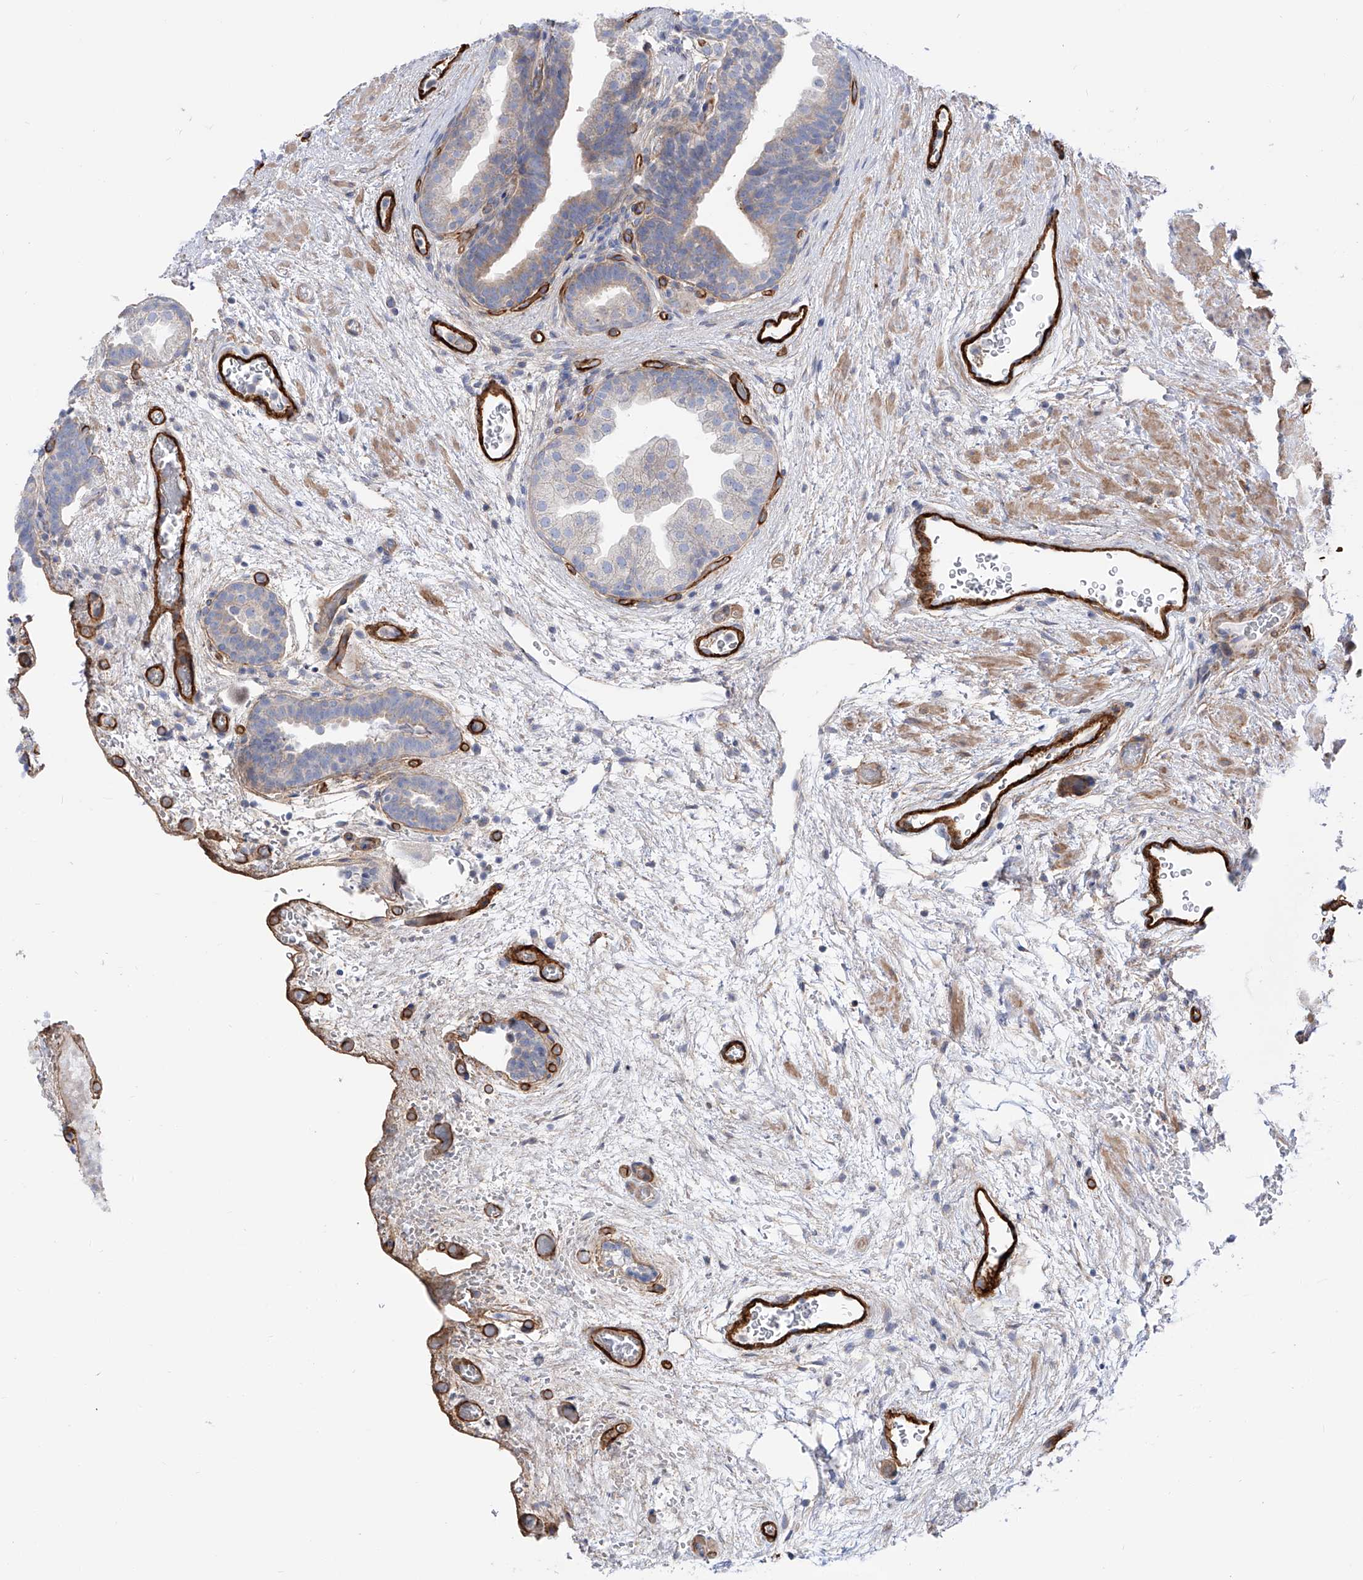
{"staining": {"intensity": "weak", "quantity": "<25%", "location": "cytoplasmic/membranous"}, "tissue": "prostate", "cell_type": "Glandular cells", "image_type": "normal", "snomed": [{"axis": "morphology", "description": "Normal tissue, NOS"}, {"axis": "topography", "description": "Prostate"}], "caption": "Prostate was stained to show a protein in brown. There is no significant positivity in glandular cells. (DAB (3,3'-diaminobenzidine) immunohistochemistry (IHC) visualized using brightfield microscopy, high magnification).", "gene": "LCA5", "patient": {"sex": "male", "age": 48}}